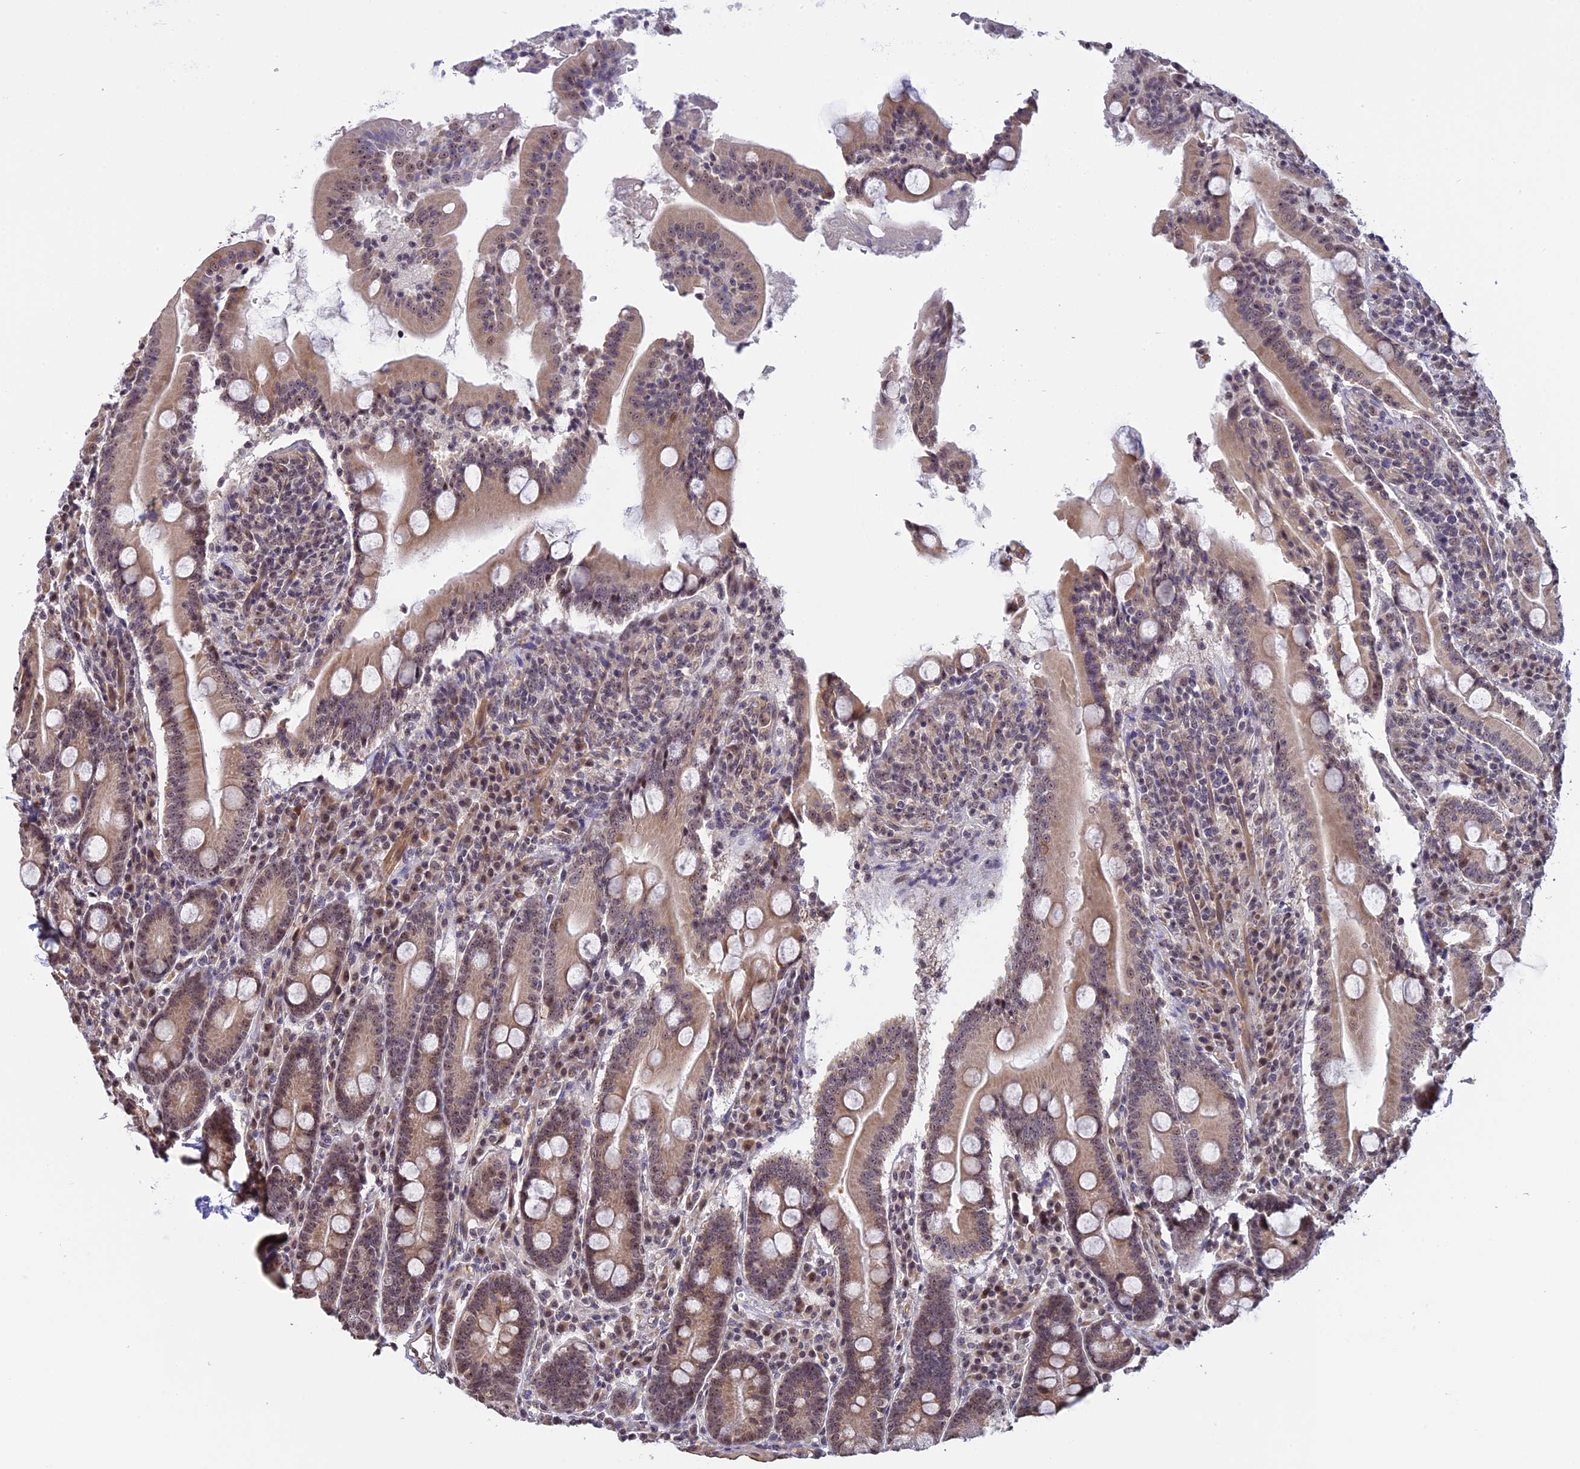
{"staining": {"intensity": "weak", "quantity": ">75%", "location": "cytoplasmic/membranous"}, "tissue": "duodenum", "cell_type": "Glandular cells", "image_type": "normal", "snomed": [{"axis": "morphology", "description": "Normal tissue, NOS"}, {"axis": "topography", "description": "Duodenum"}], "caption": "The micrograph displays staining of normal duodenum, revealing weak cytoplasmic/membranous protein staining (brown color) within glandular cells. The staining was performed using DAB to visualize the protein expression in brown, while the nuclei were stained in blue with hematoxylin (Magnification: 20x).", "gene": "MGA", "patient": {"sex": "male", "age": 35}}